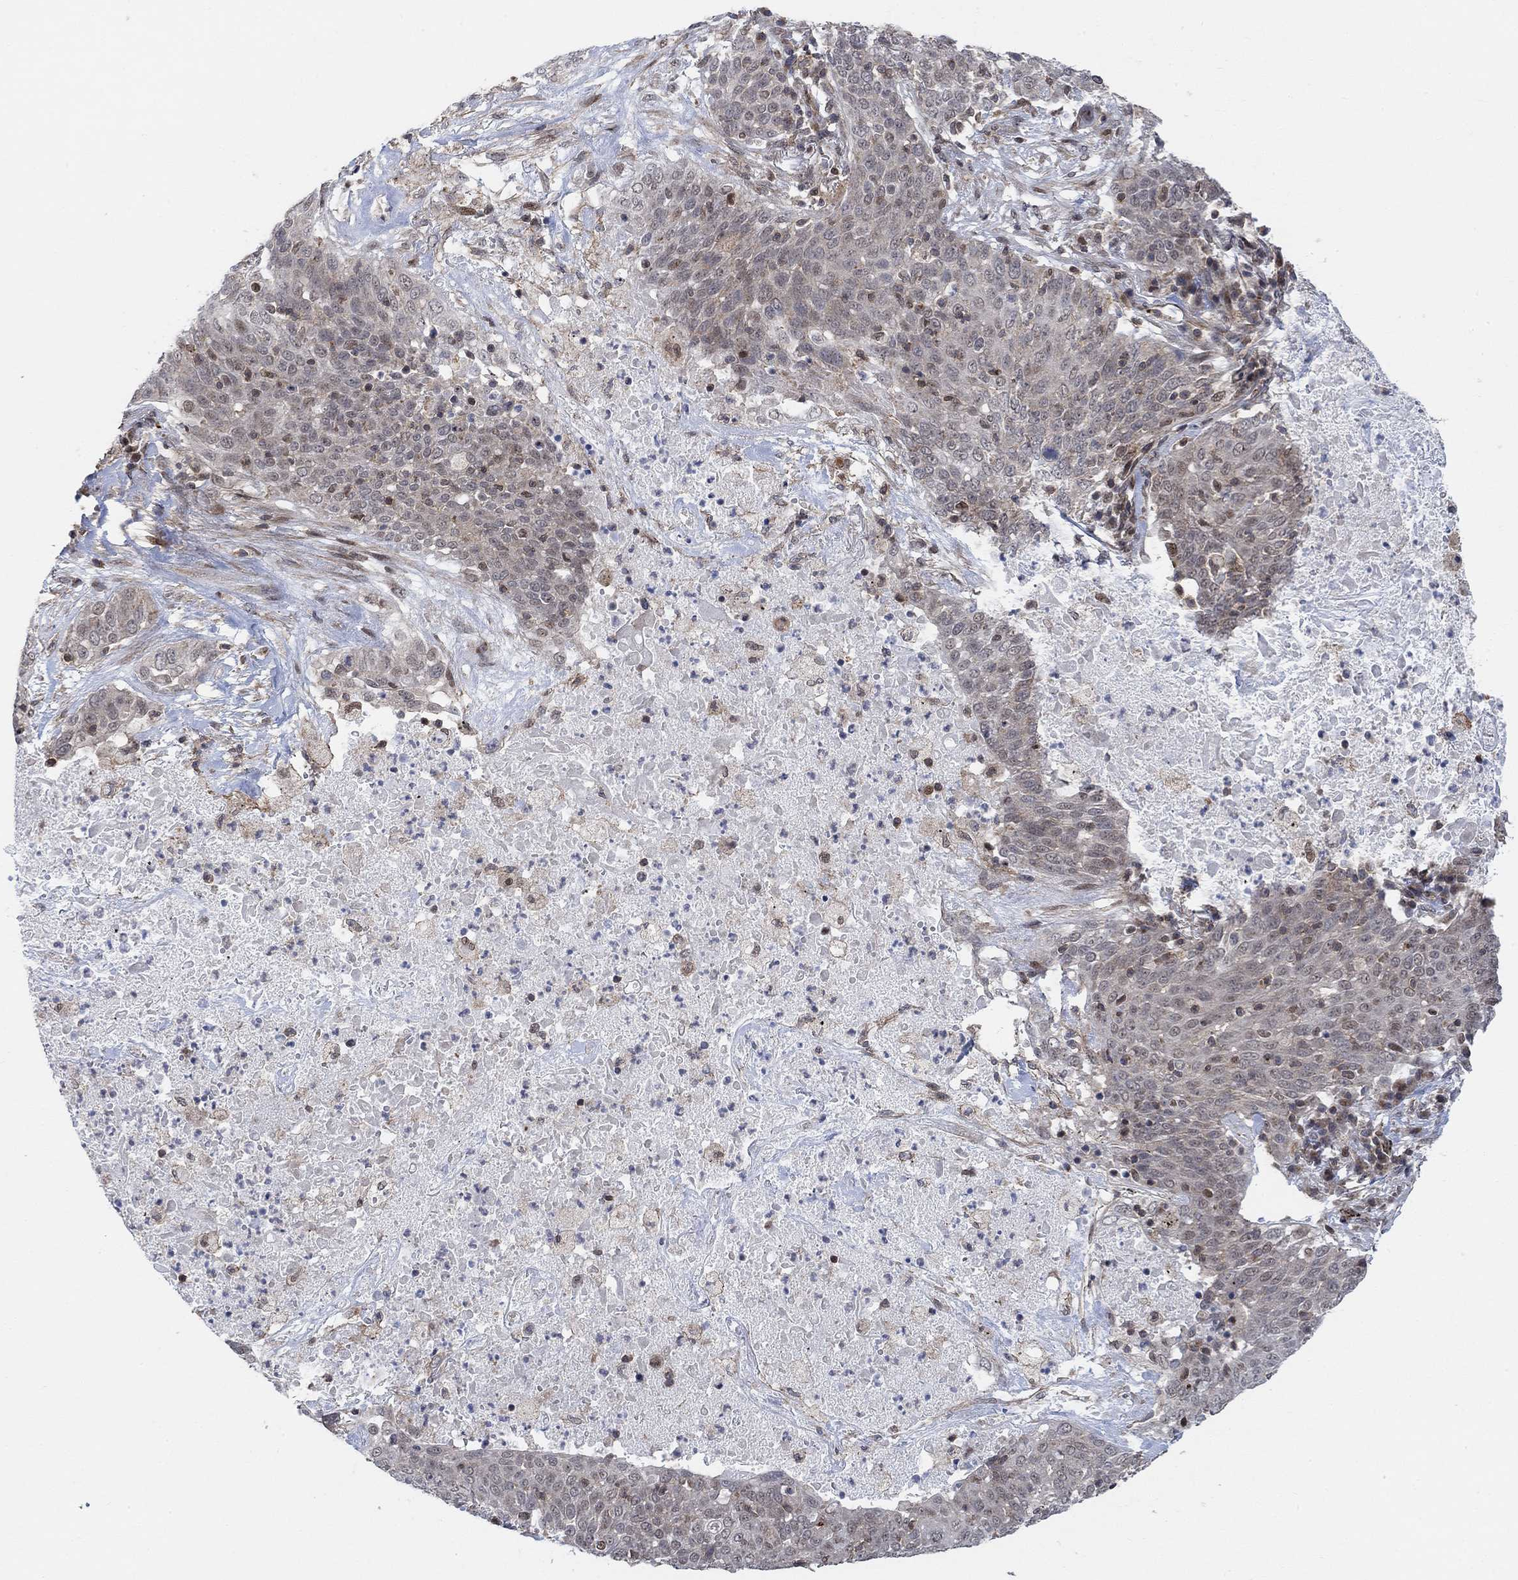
{"staining": {"intensity": "weak", "quantity": "<25%", "location": "nuclear"}, "tissue": "lung cancer", "cell_type": "Tumor cells", "image_type": "cancer", "snomed": [{"axis": "morphology", "description": "Squamous cell carcinoma, NOS"}, {"axis": "topography", "description": "Lung"}], "caption": "The micrograph shows no staining of tumor cells in lung cancer.", "gene": "PWWP2B", "patient": {"sex": "male", "age": 82}}